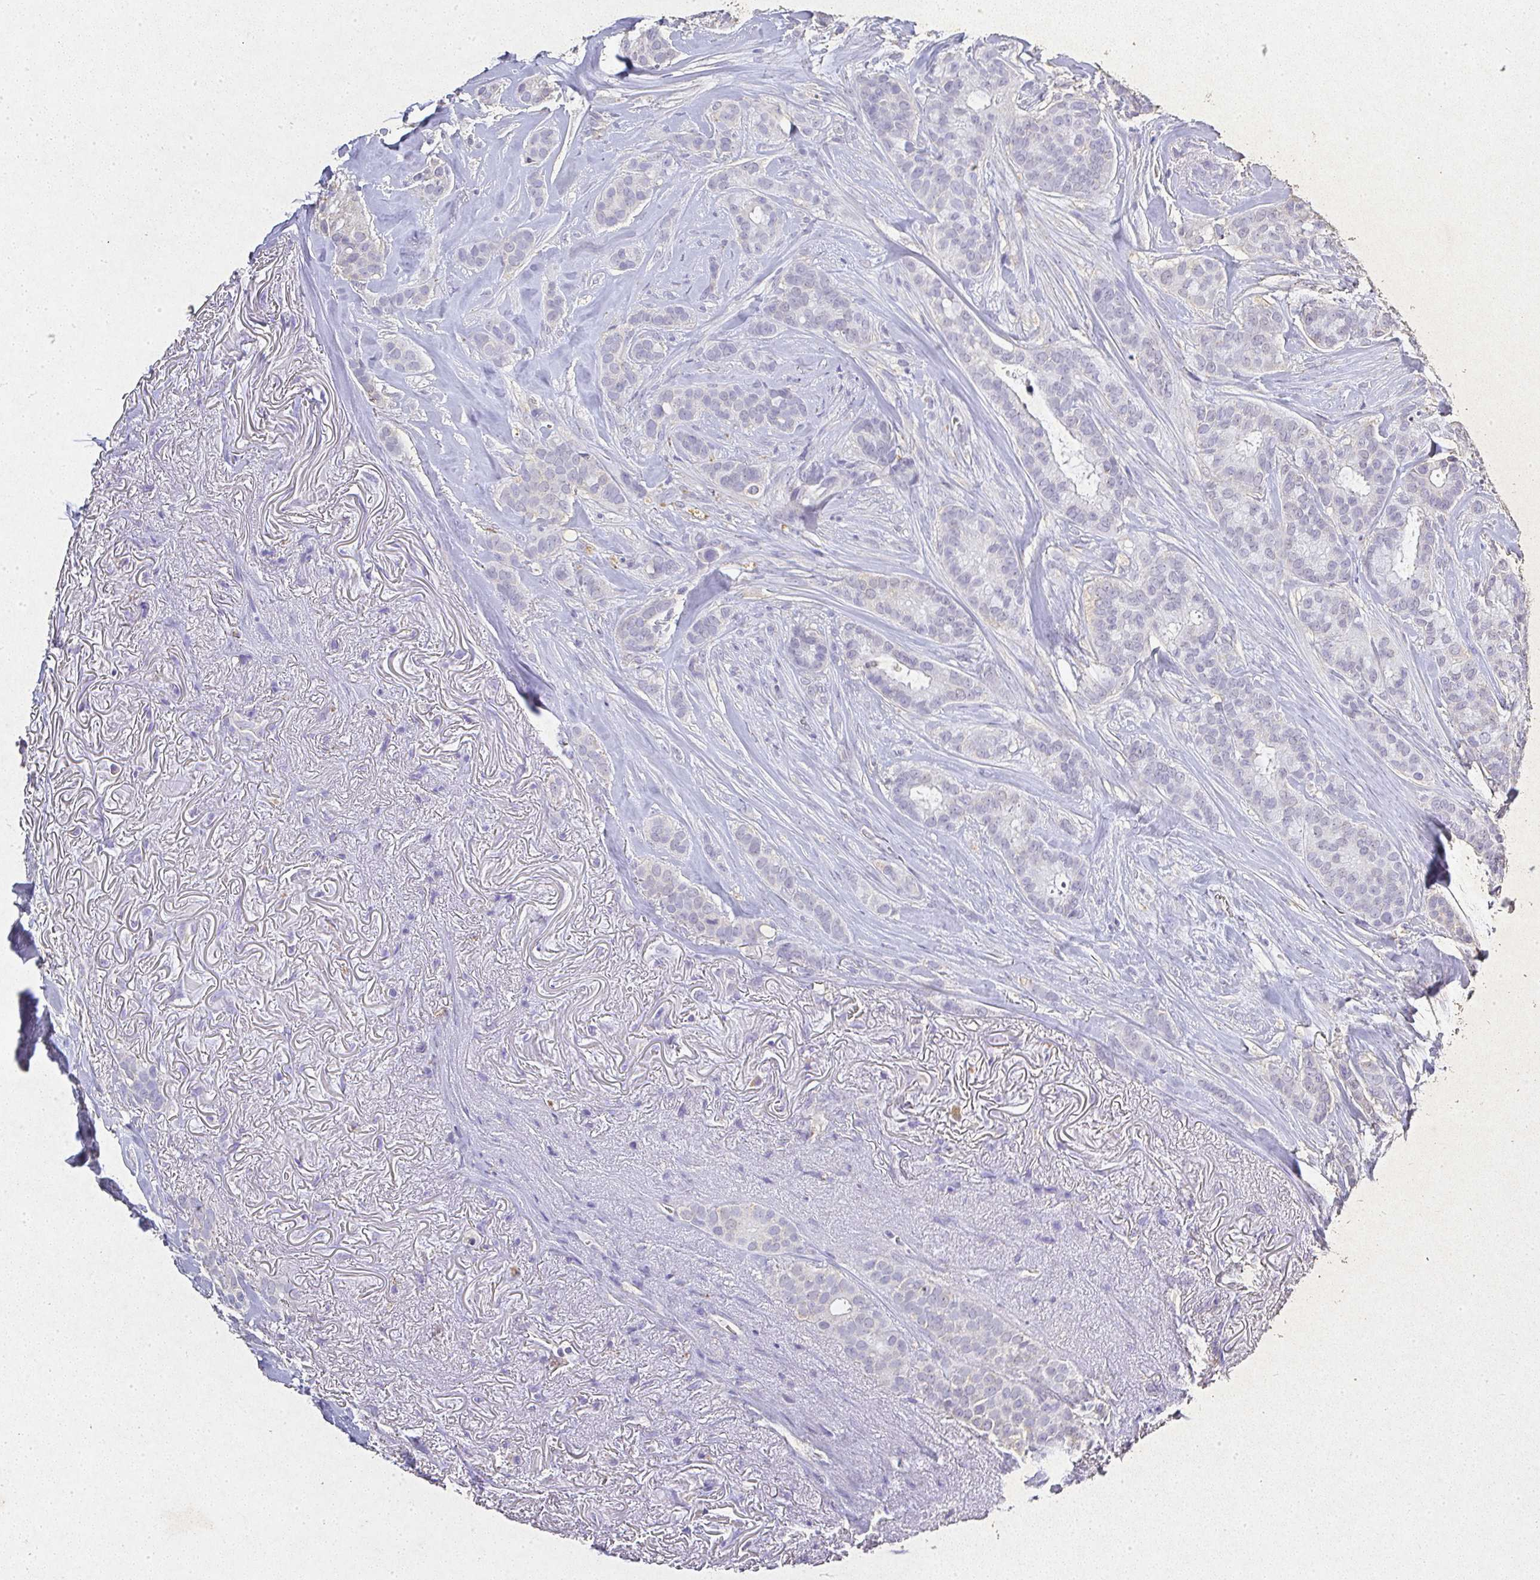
{"staining": {"intensity": "negative", "quantity": "none", "location": "none"}, "tissue": "breast cancer", "cell_type": "Tumor cells", "image_type": "cancer", "snomed": [{"axis": "morphology", "description": "Duct carcinoma"}, {"axis": "topography", "description": "Breast"}], "caption": "This photomicrograph is of breast cancer (invasive ductal carcinoma) stained with immunohistochemistry to label a protein in brown with the nuclei are counter-stained blue. There is no expression in tumor cells. (DAB (3,3'-diaminobenzidine) immunohistochemistry, high magnification).", "gene": "RPS2", "patient": {"sex": "female", "age": 84}}